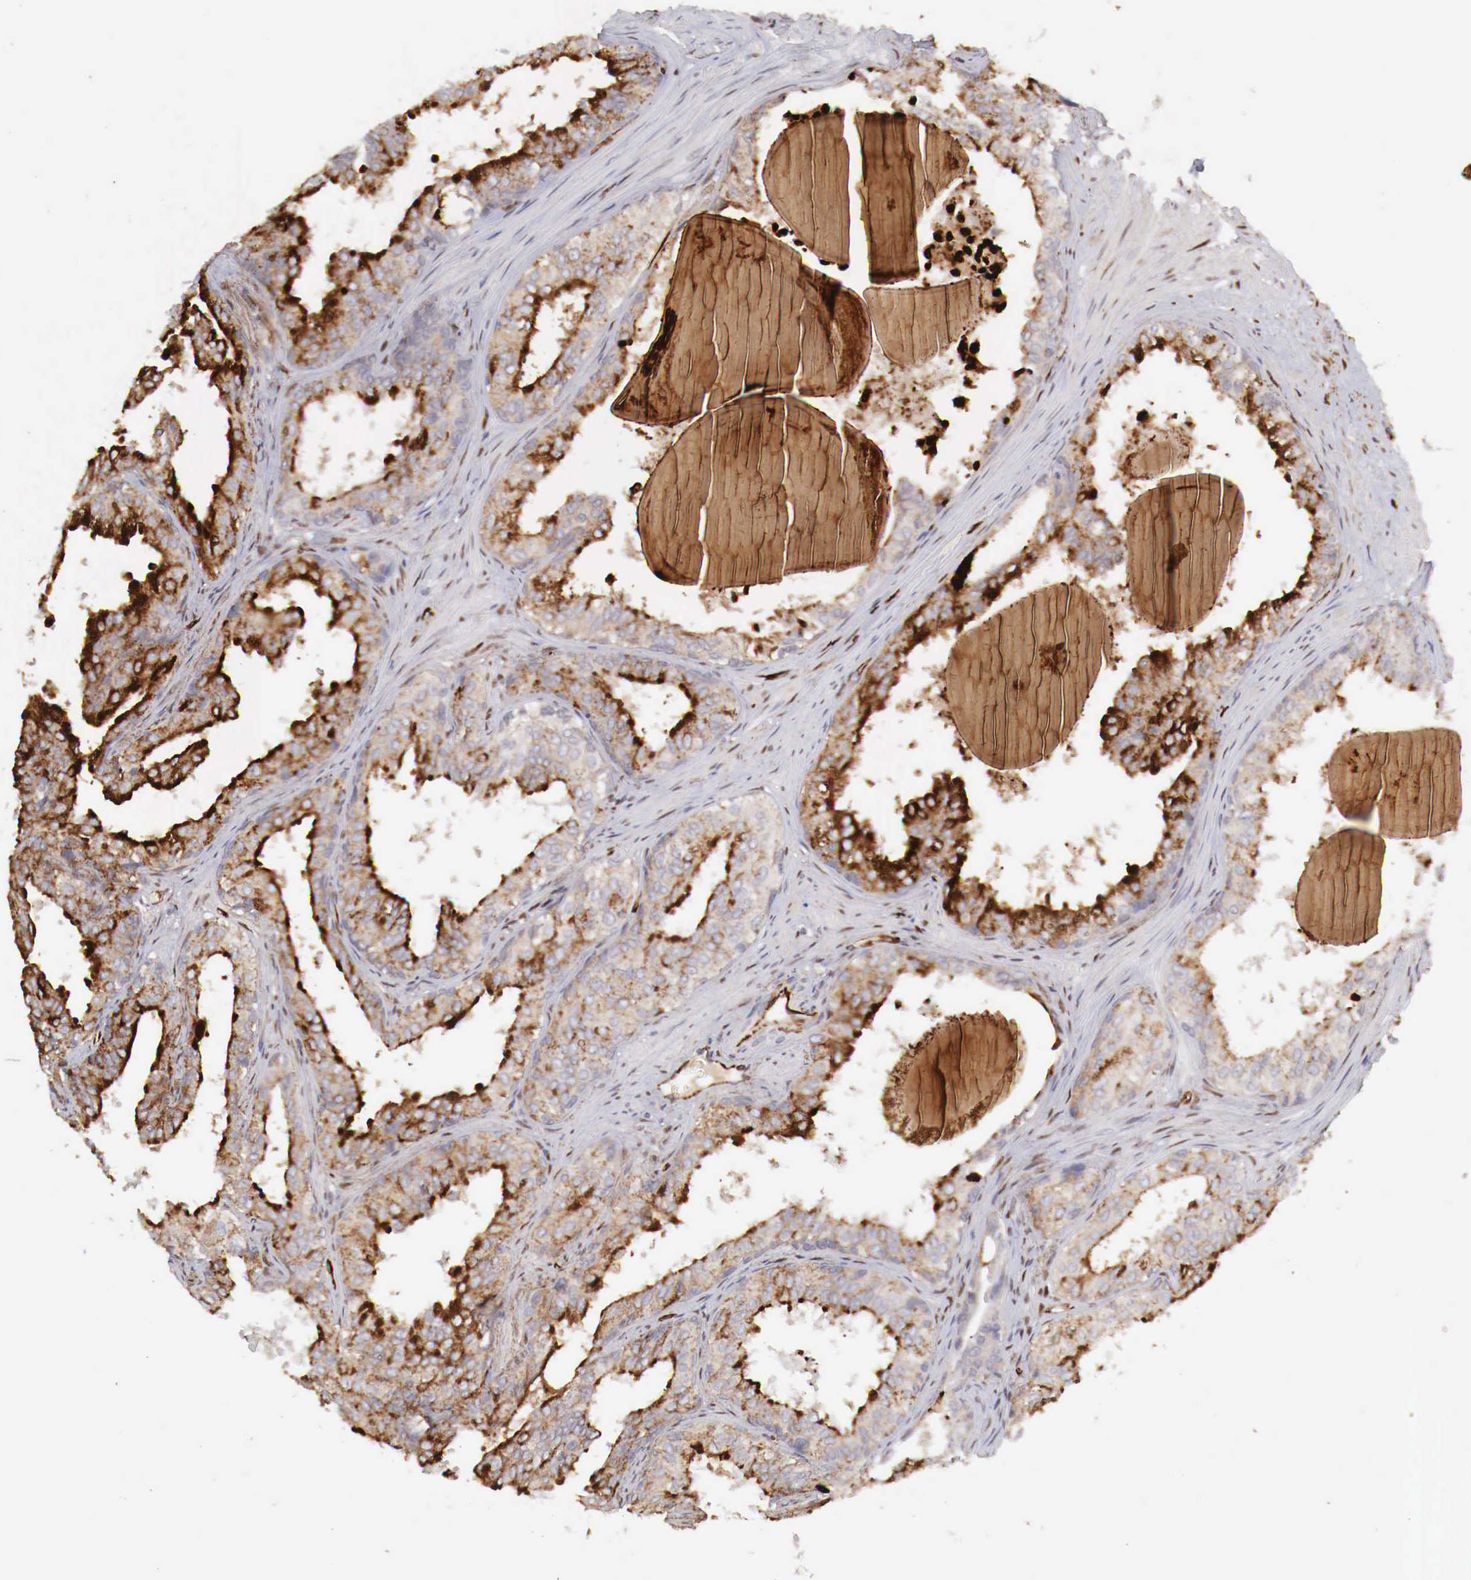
{"staining": {"intensity": "weak", "quantity": ">75%", "location": "cytoplasmic/membranous"}, "tissue": "urinary bladder", "cell_type": "Urothelial cells", "image_type": "normal", "snomed": [{"axis": "morphology", "description": "Normal tissue, NOS"}, {"axis": "topography", "description": "Urinary bladder"}], "caption": "Immunohistochemistry of normal urinary bladder exhibits low levels of weak cytoplasmic/membranous positivity in about >75% of urothelial cells.", "gene": "WT1", "patient": {"sex": "male", "age": 72}}